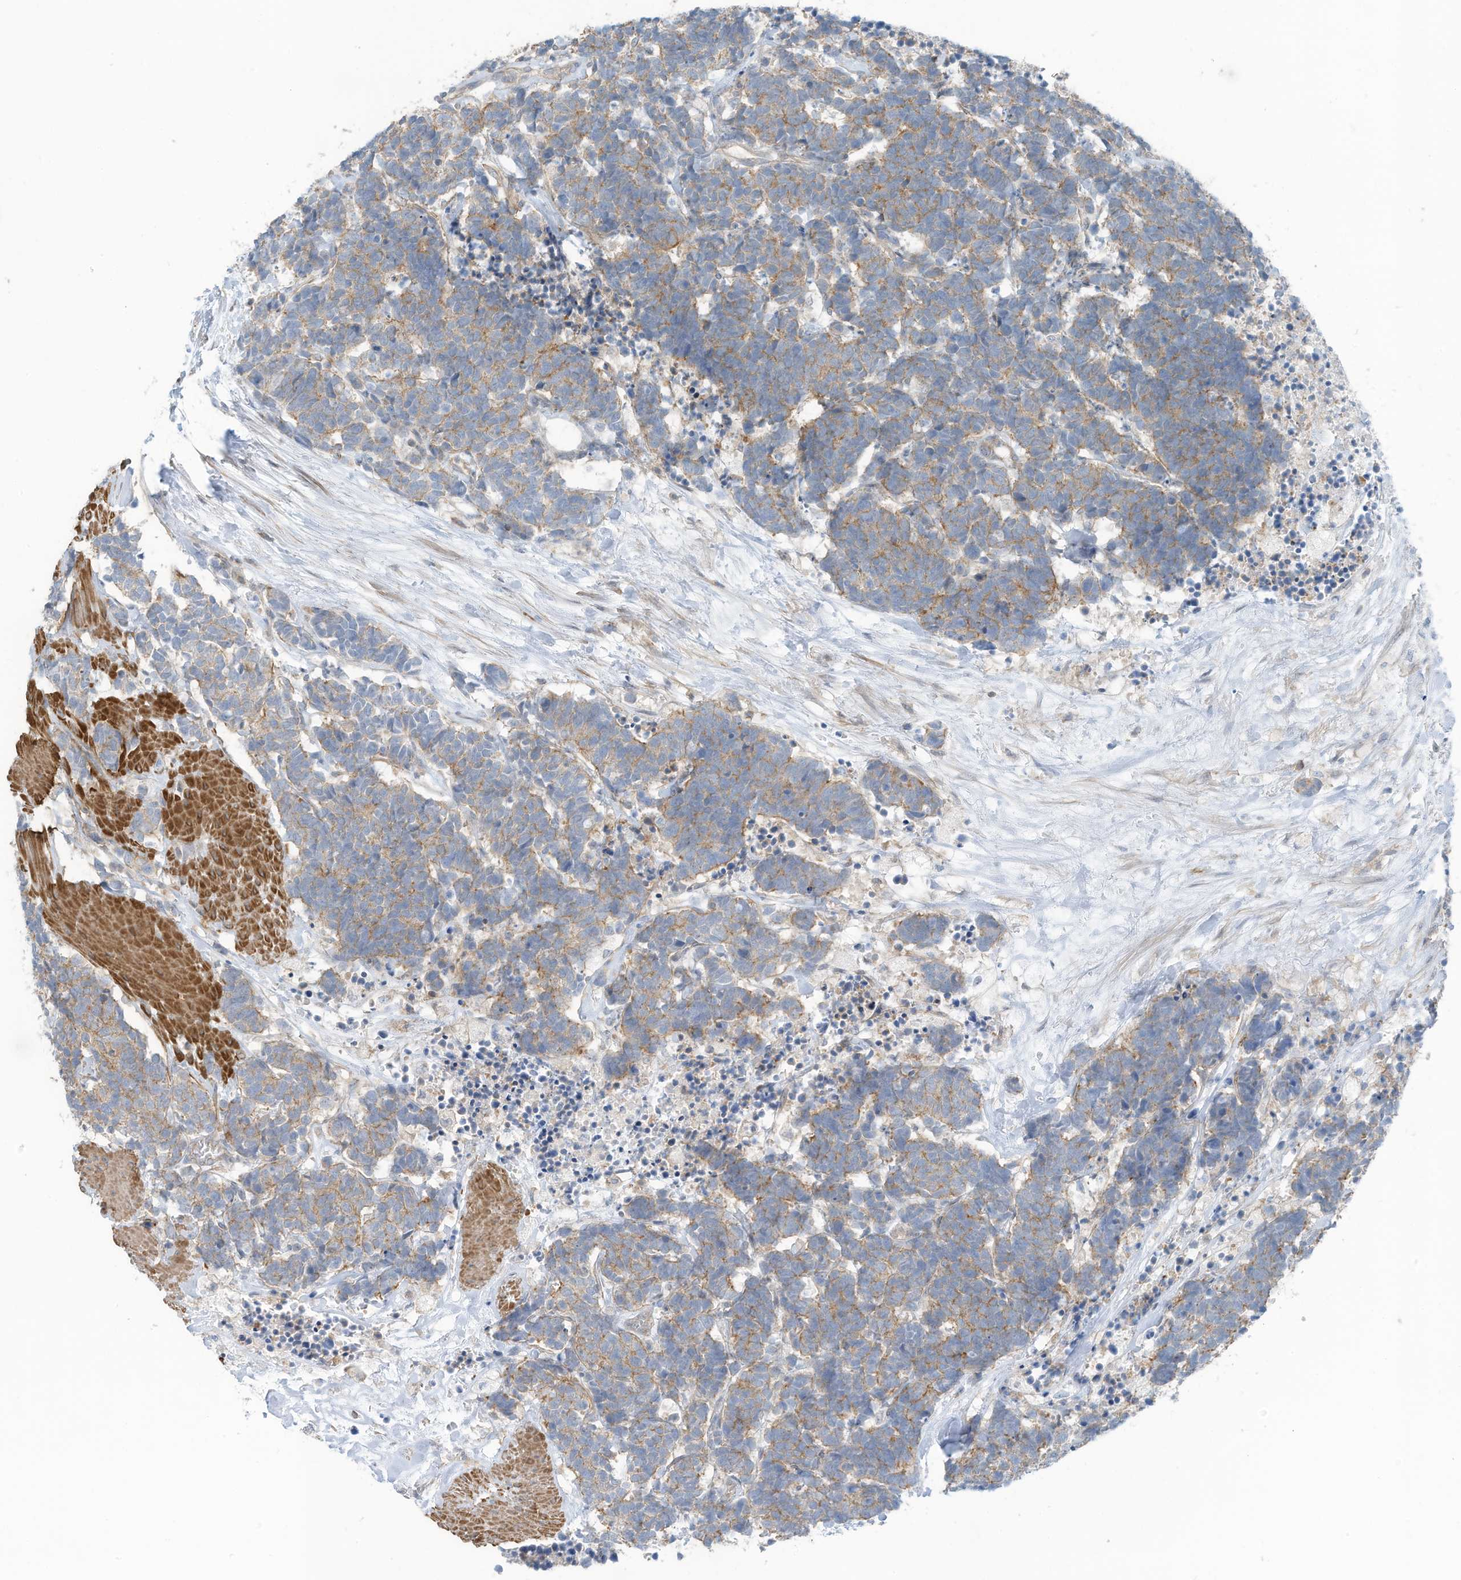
{"staining": {"intensity": "weak", "quantity": "25%-75%", "location": "cytoplasmic/membranous"}, "tissue": "carcinoid", "cell_type": "Tumor cells", "image_type": "cancer", "snomed": [{"axis": "morphology", "description": "Carcinoma, NOS"}, {"axis": "morphology", "description": "Carcinoid, malignant, NOS"}, {"axis": "topography", "description": "Urinary bladder"}], "caption": "Immunohistochemical staining of human carcinoid (malignant) exhibits low levels of weak cytoplasmic/membranous protein expression in about 25%-75% of tumor cells.", "gene": "ZNF846", "patient": {"sex": "male", "age": 57}}